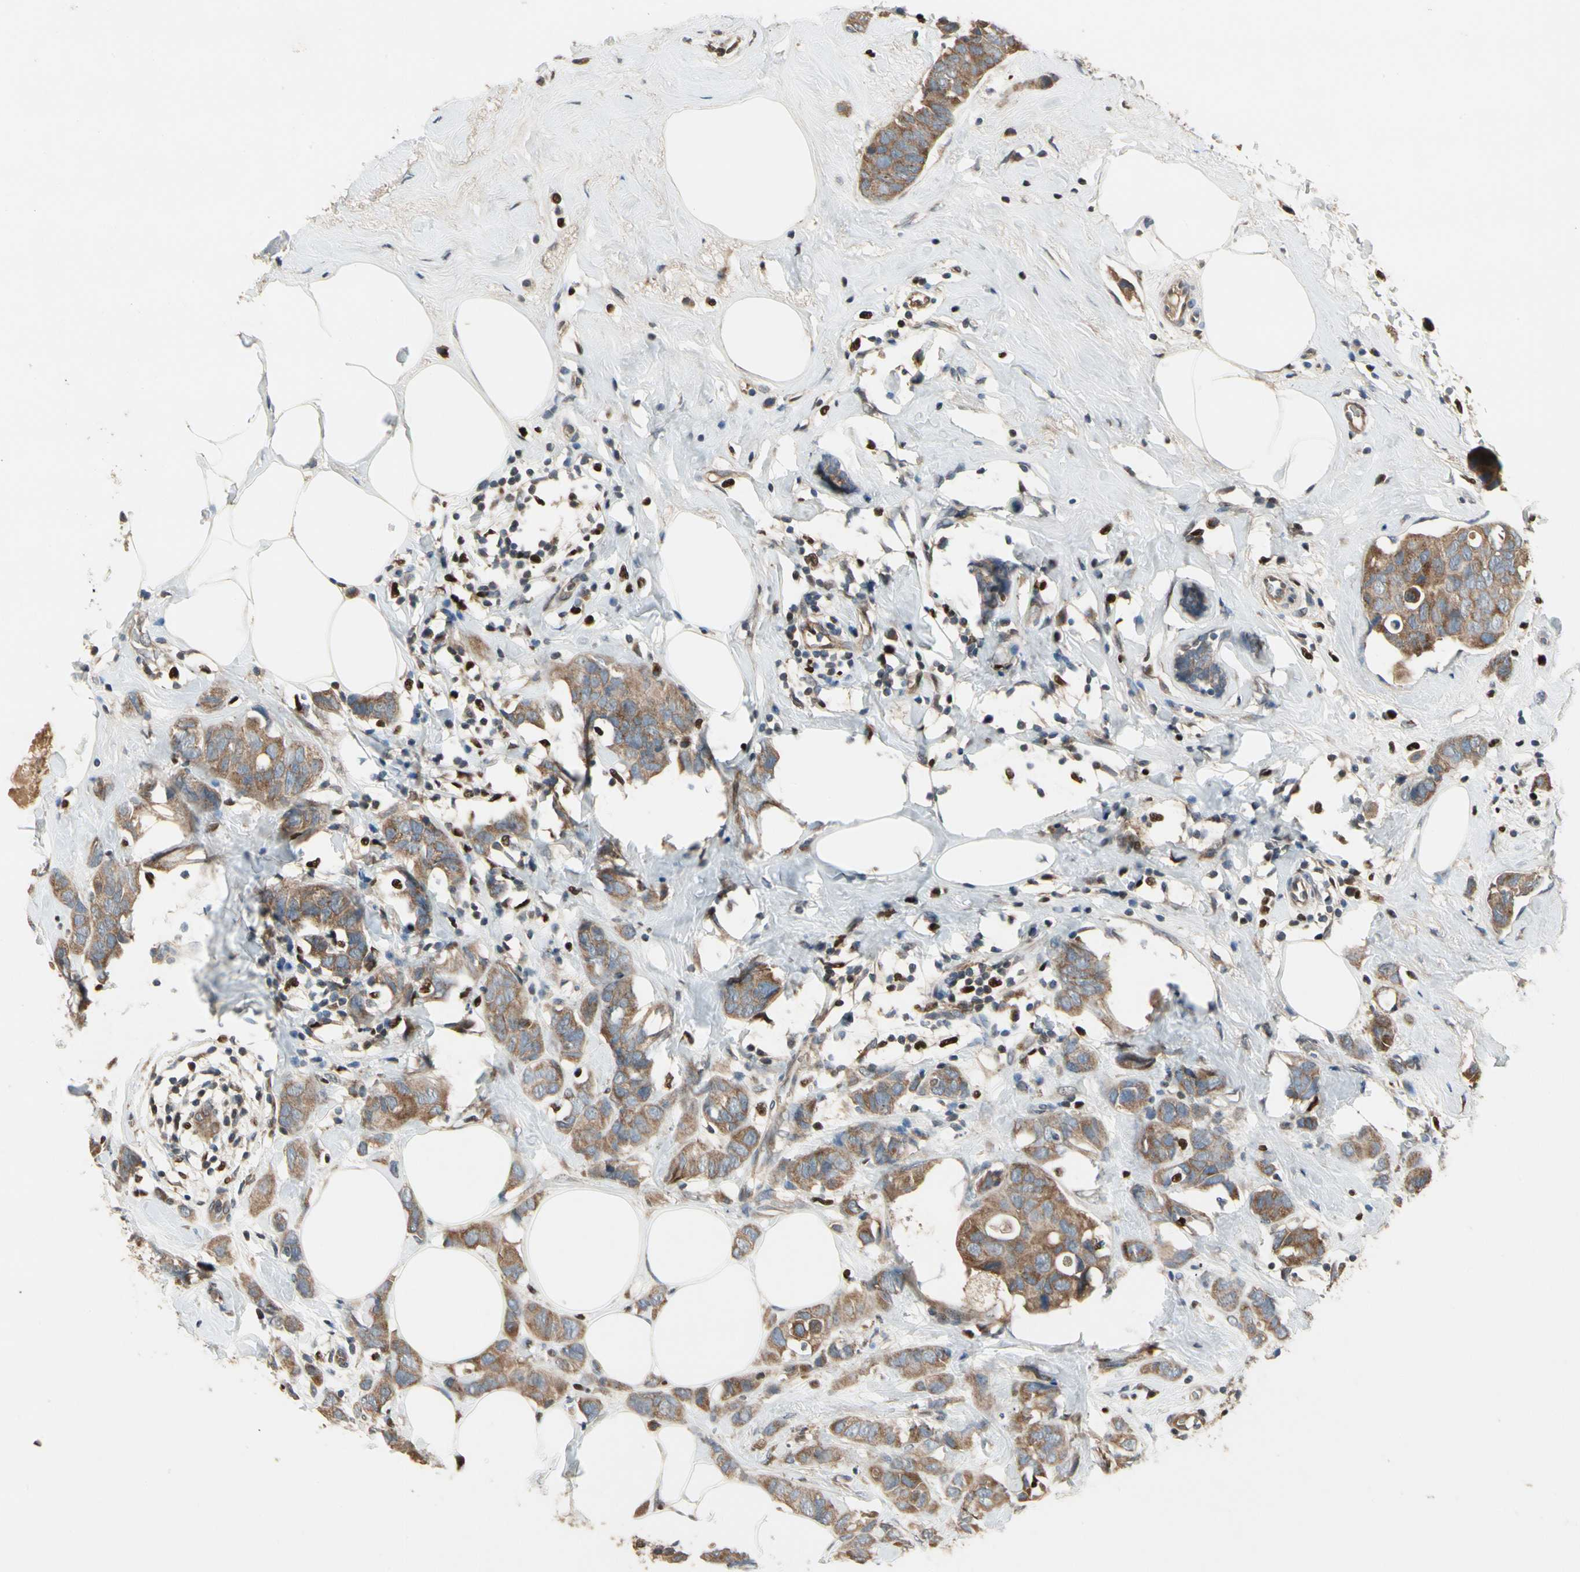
{"staining": {"intensity": "moderate", "quantity": ">75%", "location": "cytoplasmic/membranous"}, "tissue": "breast cancer", "cell_type": "Tumor cells", "image_type": "cancer", "snomed": [{"axis": "morphology", "description": "Normal tissue, NOS"}, {"axis": "morphology", "description": "Duct carcinoma"}, {"axis": "topography", "description": "Breast"}], "caption": "The immunohistochemical stain labels moderate cytoplasmic/membranous staining in tumor cells of breast cancer (invasive ductal carcinoma) tissue.", "gene": "CGREF1", "patient": {"sex": "female", "age": 50}}